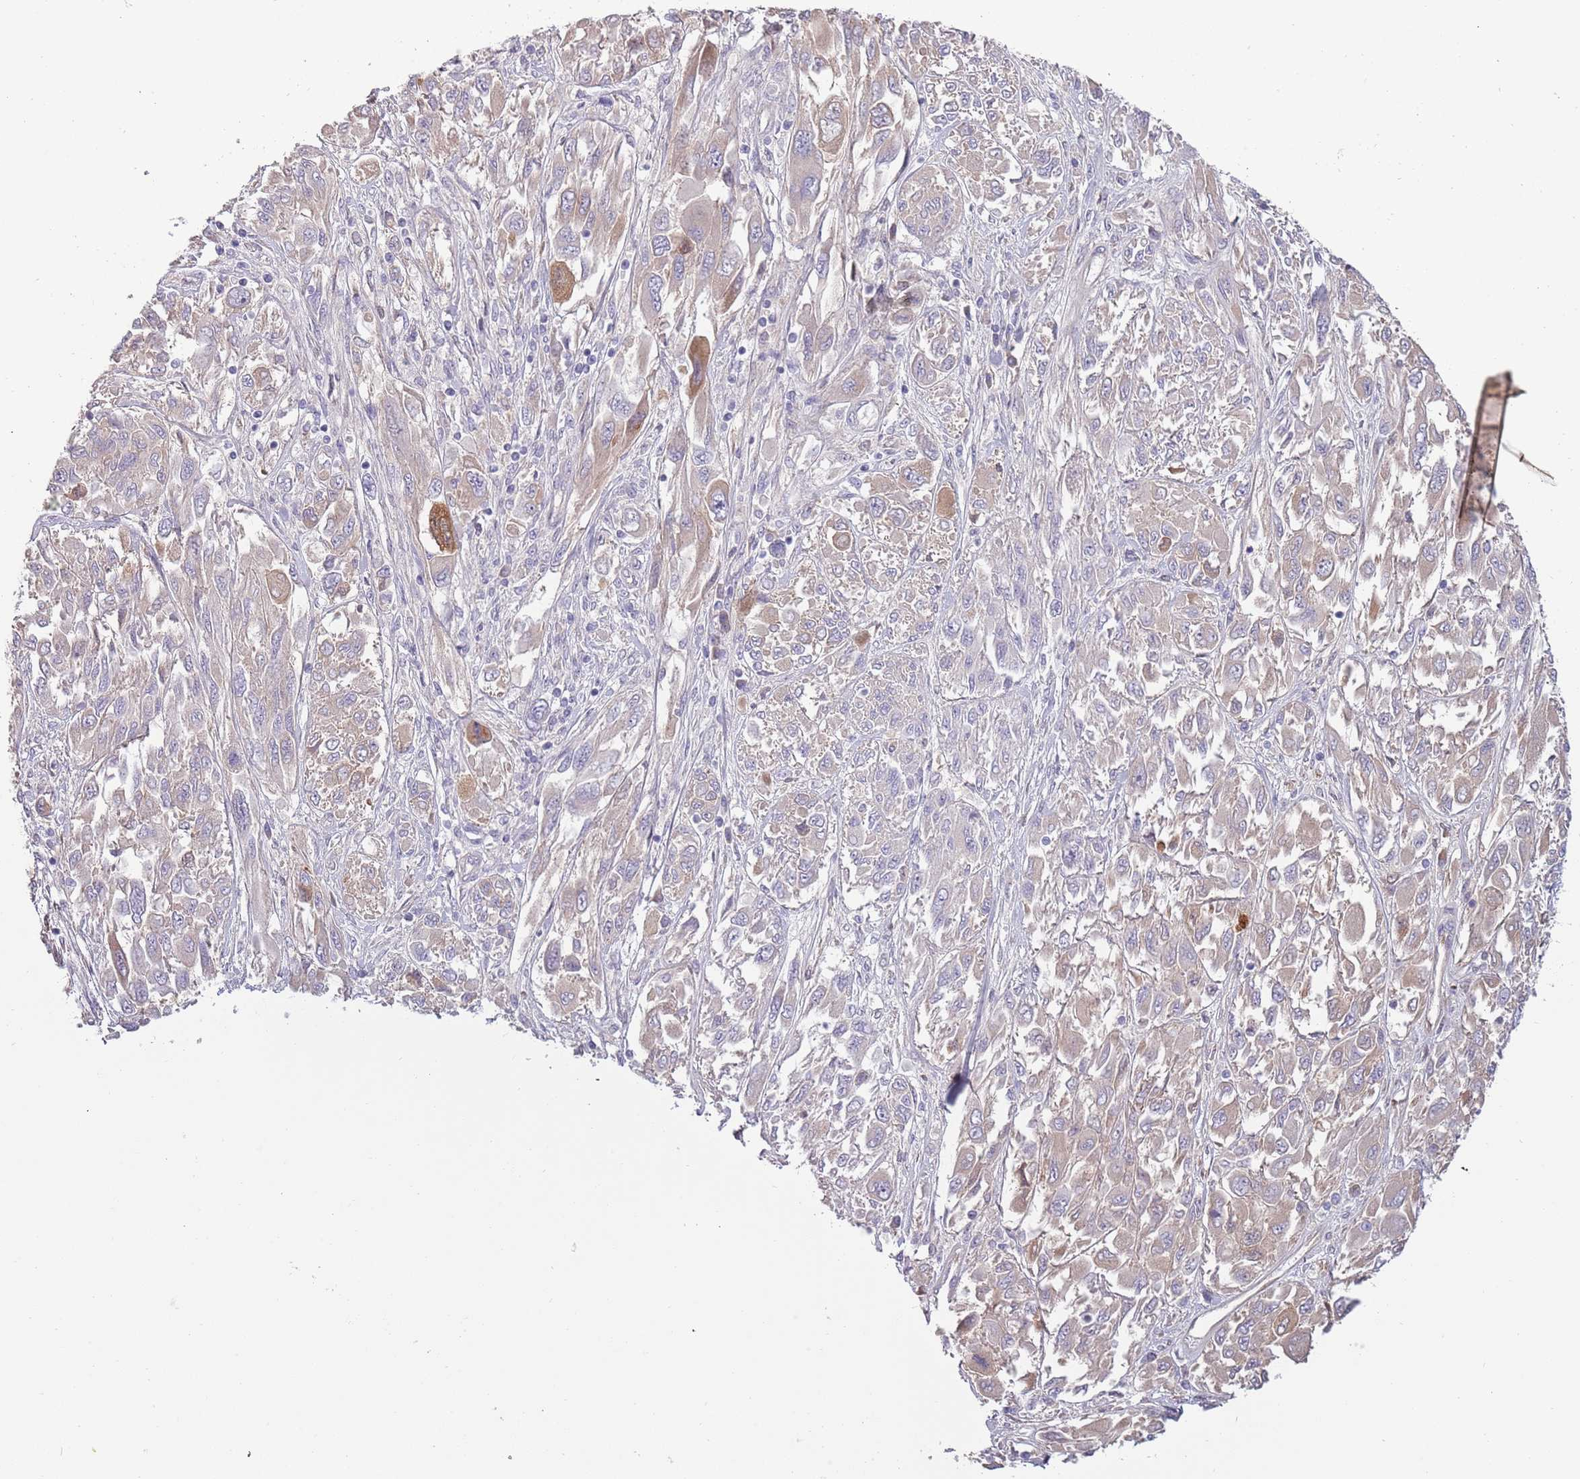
{"staining": {"intensity": "weak", "quantity": "25%-75%", "location": "cytoplasmic/membranous"}, "tissue": "melanoma", "cell_type": "Tumor cells", "image_type": "cancer", "snomed": [{"axis": "morphology", "description": "Malignant melanoma, NOS"}, {"axis": "topography", "description": "Skin"}], "caption": "Melanoma was stained to show a protein in brown. There is low levels of weak cytoplasmic/membranous positivity in approximately 25%-75% of tumor cells. (Brightfield microscopy of DAB IHC at high magnification).", "gene": "TNFRSF6B", "patient": {"sex": "female", "age": 91}}